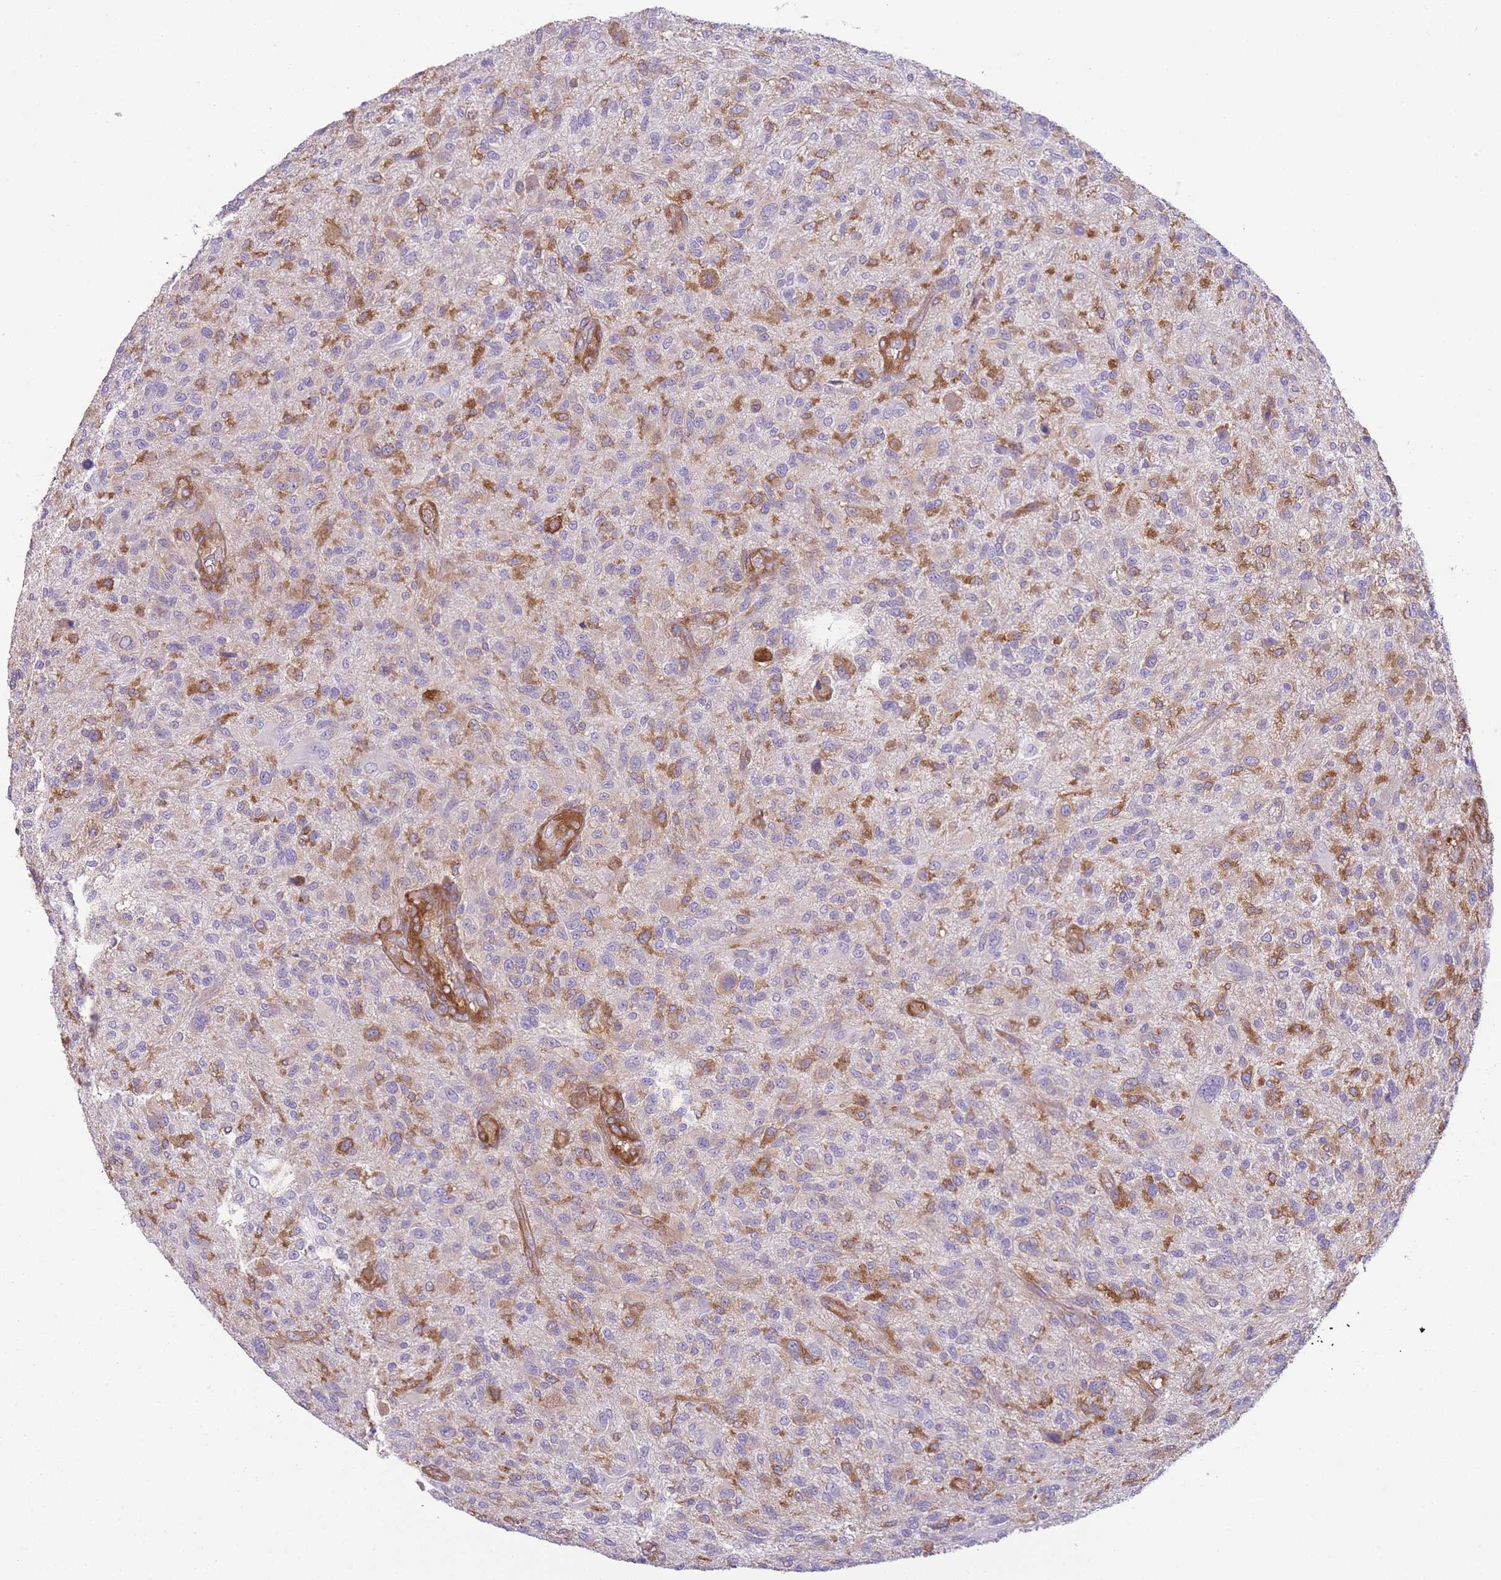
{"staining": {"intensity": "negative", "quantity": "none", "location": "none"}, "tissue": "glioma", "cell_type": "Tumor cells", "image_type": "cancer", "snomed": [{"axis": "morphology", "description": "Glioma, malignant, High grade"}, {"axis": "topography", "description": "Brain"}], "caption": "An immunohistochemistry (IHC) image of high-grade glioma (malignant) is shown. There is no staining in tumor cells of high-grade glioma (malignant).", "gene": "PRKAR1A", "patient": {"sex": "male", "age": 47}}